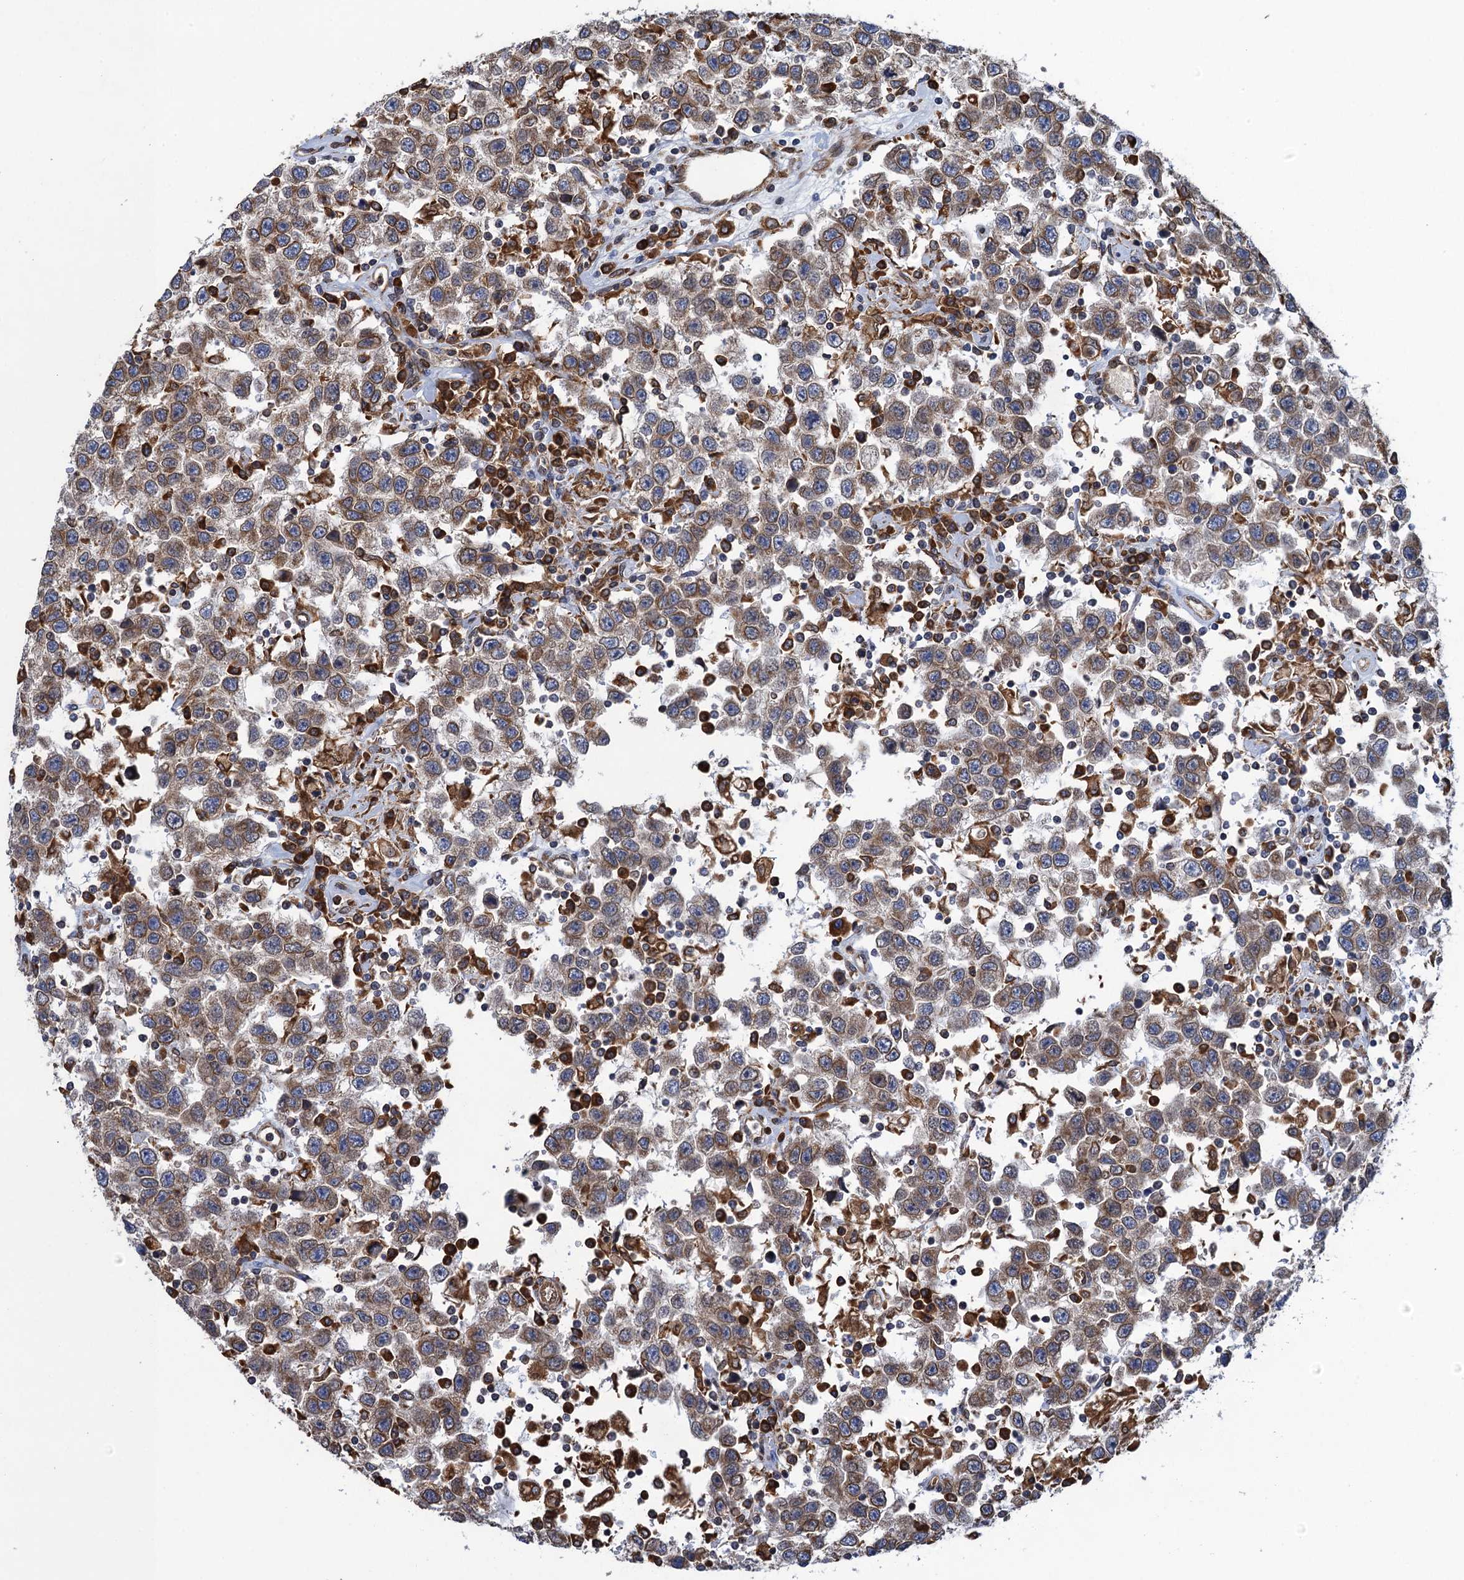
{"staining": {"intensity": "weak", "quantity": "25%-75%", "location": "cytoplasmic/membranous"}, "tissue": "testis cancer", "cell_type": "Tumor cells", "image_type": "cancer", "snomed": [{"axis": "morphology", "description": "Seminoma, NOS"}, {"axis": "topography", "description": "Testis"}], "caption": "Testis cancer (seminoma) stained with immunohistochemistry demonstrates weak cytoplasmic/membranous expression in approximately 25%-75% of tumor cells.", "gene": "ARMC5", "patient": {"sex": "male", "age": 41}}